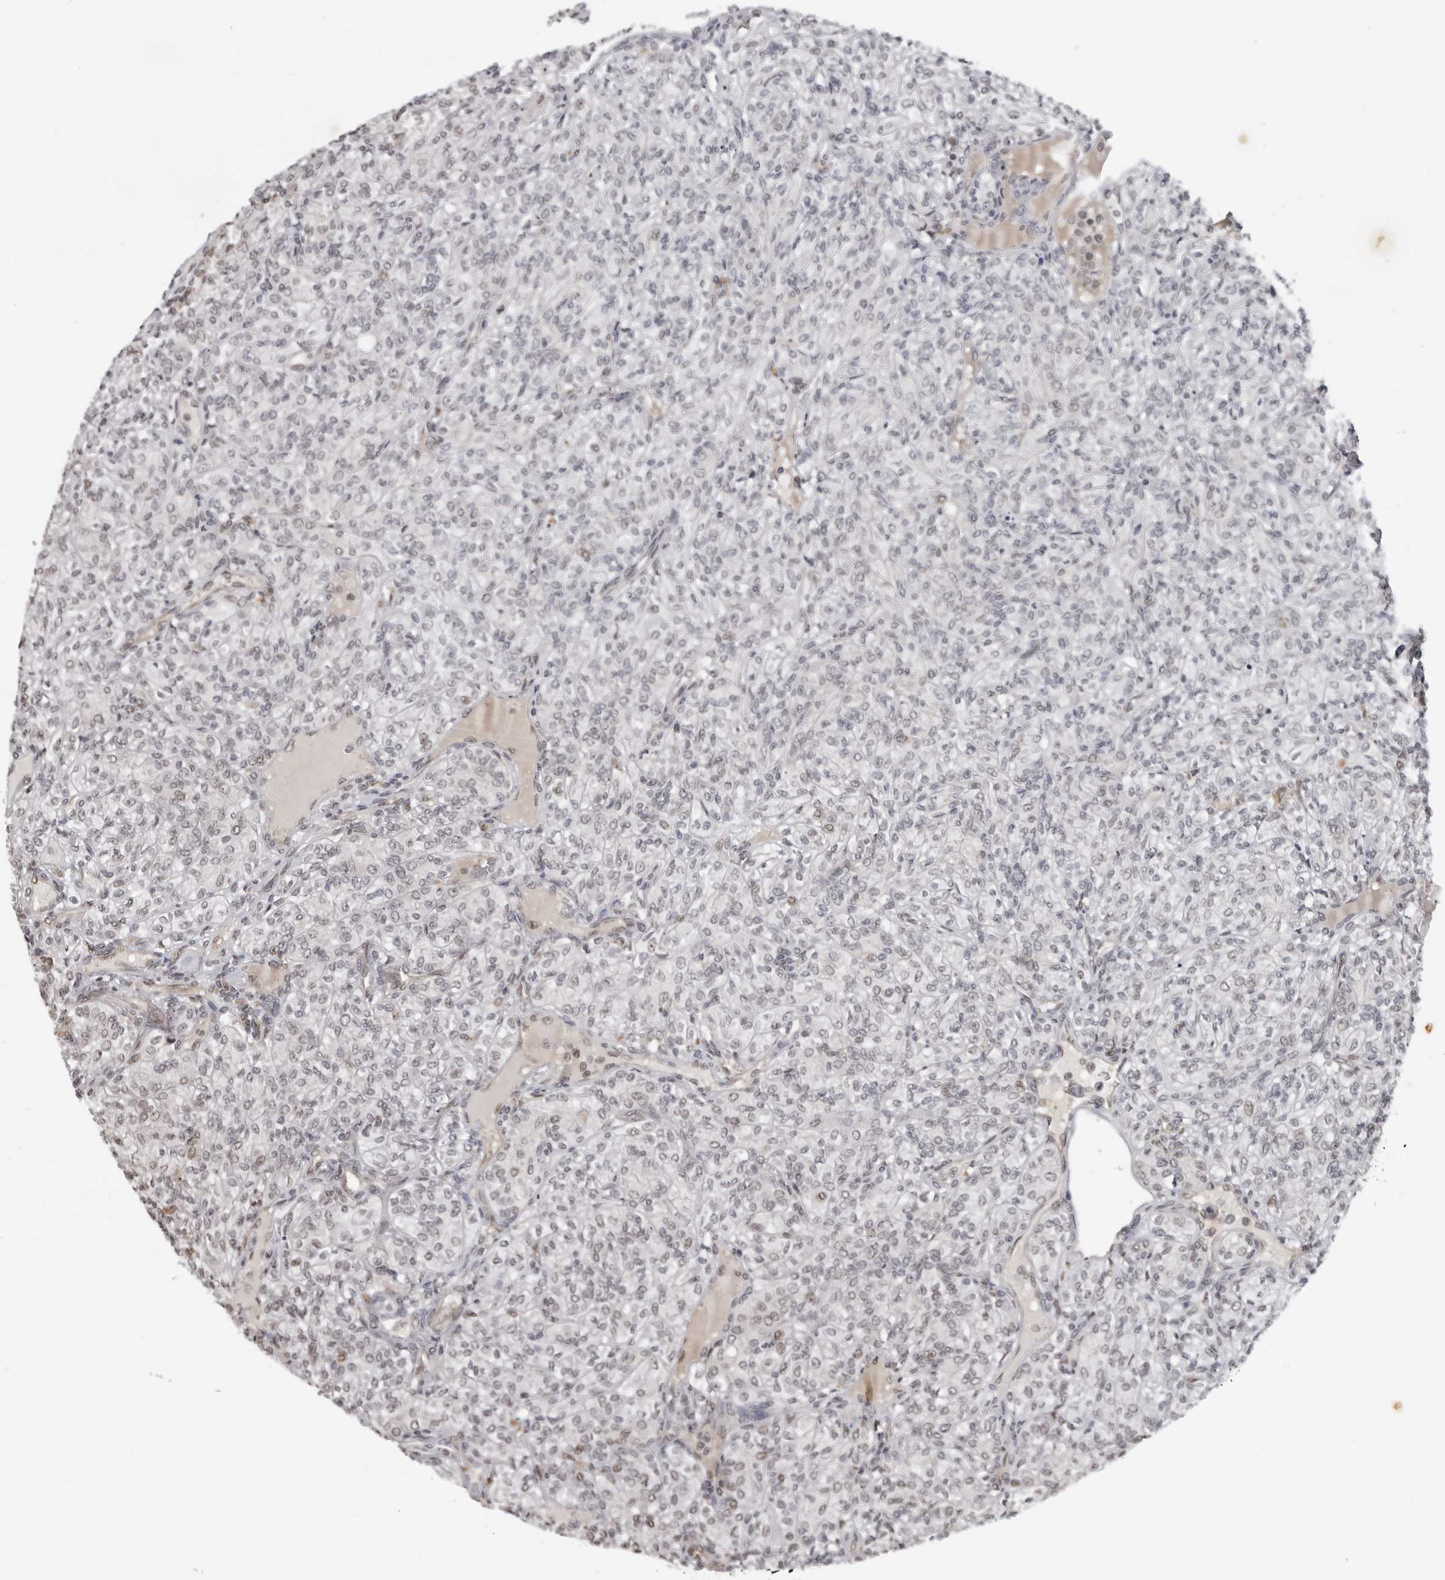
{"staining": {"intensity": "weak", "quantity": "25%-75%", "location": "nuclear"}, "tissue": "renal cancer", "cell_type": "Tumor cells", "image_type": "cancer", "snomed": [{"axis": "morphology", "description": "Adenocarcinoma, NOS"}, {"axis": "topography", "description": "Kidney"}], "caption": "Human adenocarcinoma (renal) stained with a brown dye demonstrates weak nuclear positive positivity in about 25%-75% of tumor cells.", "gene": "MAF", "patient": {"sex": "male", "age": 77}}